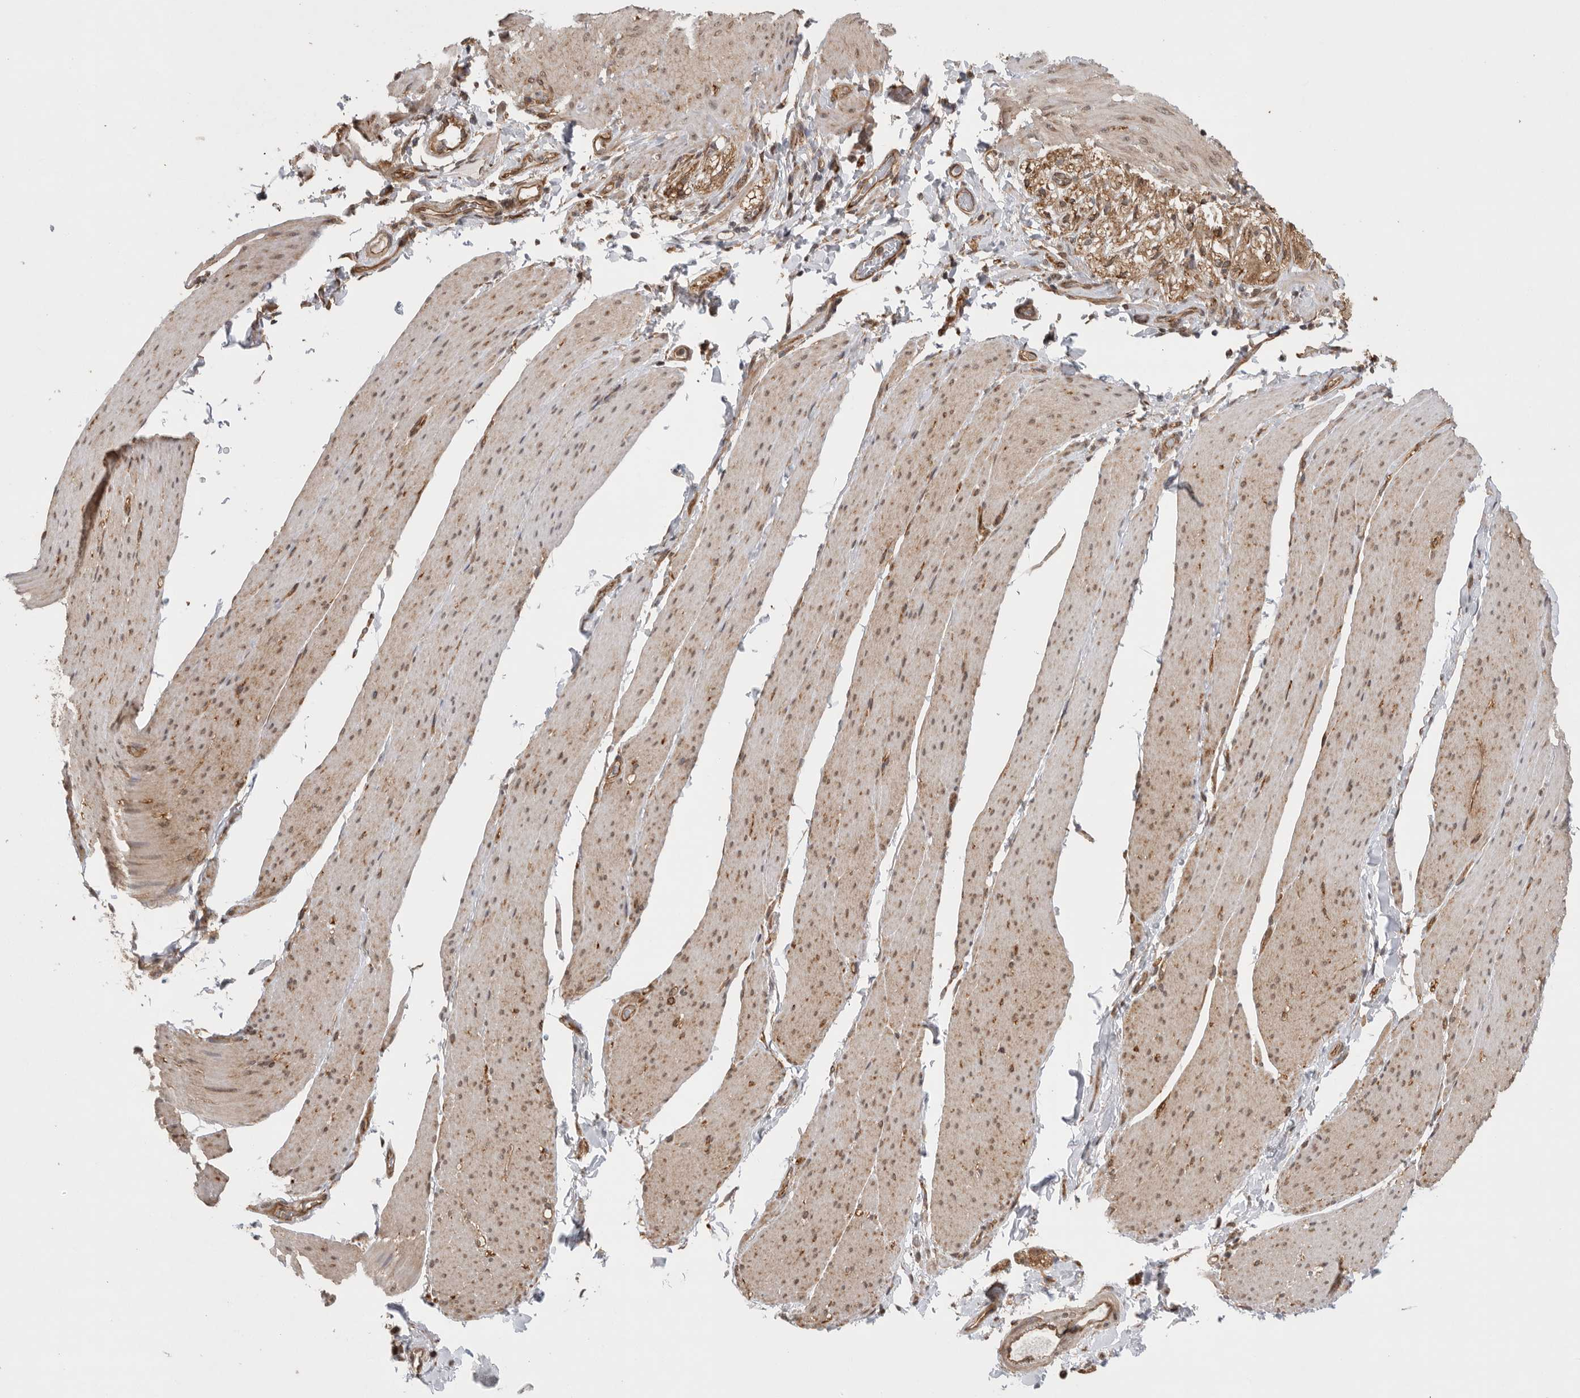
{"staining": {"intensity": "weak", "quantity": "25%-75%", "location": "cytoplasmic/membranous"}, "tissue": "smooth muscle", "cell_type": "Smooth muscle cells", "image_type": "normal", "snomed": [{"axis": "morphology", "description": "Normal tissue, NOS"}, {"axis": "topography", "description": "Smooth muscle"}, {"axis": "topography", "description": "Small intestine"}], "caption": "Smooth muscle stained for a protein (brown) displays weak cytoplasmic/membranous positive staining in approximately 25%-75% of smooth muscle cells.", "gene": "VPS50", "patient": {"sex": "female", "age": 84}}